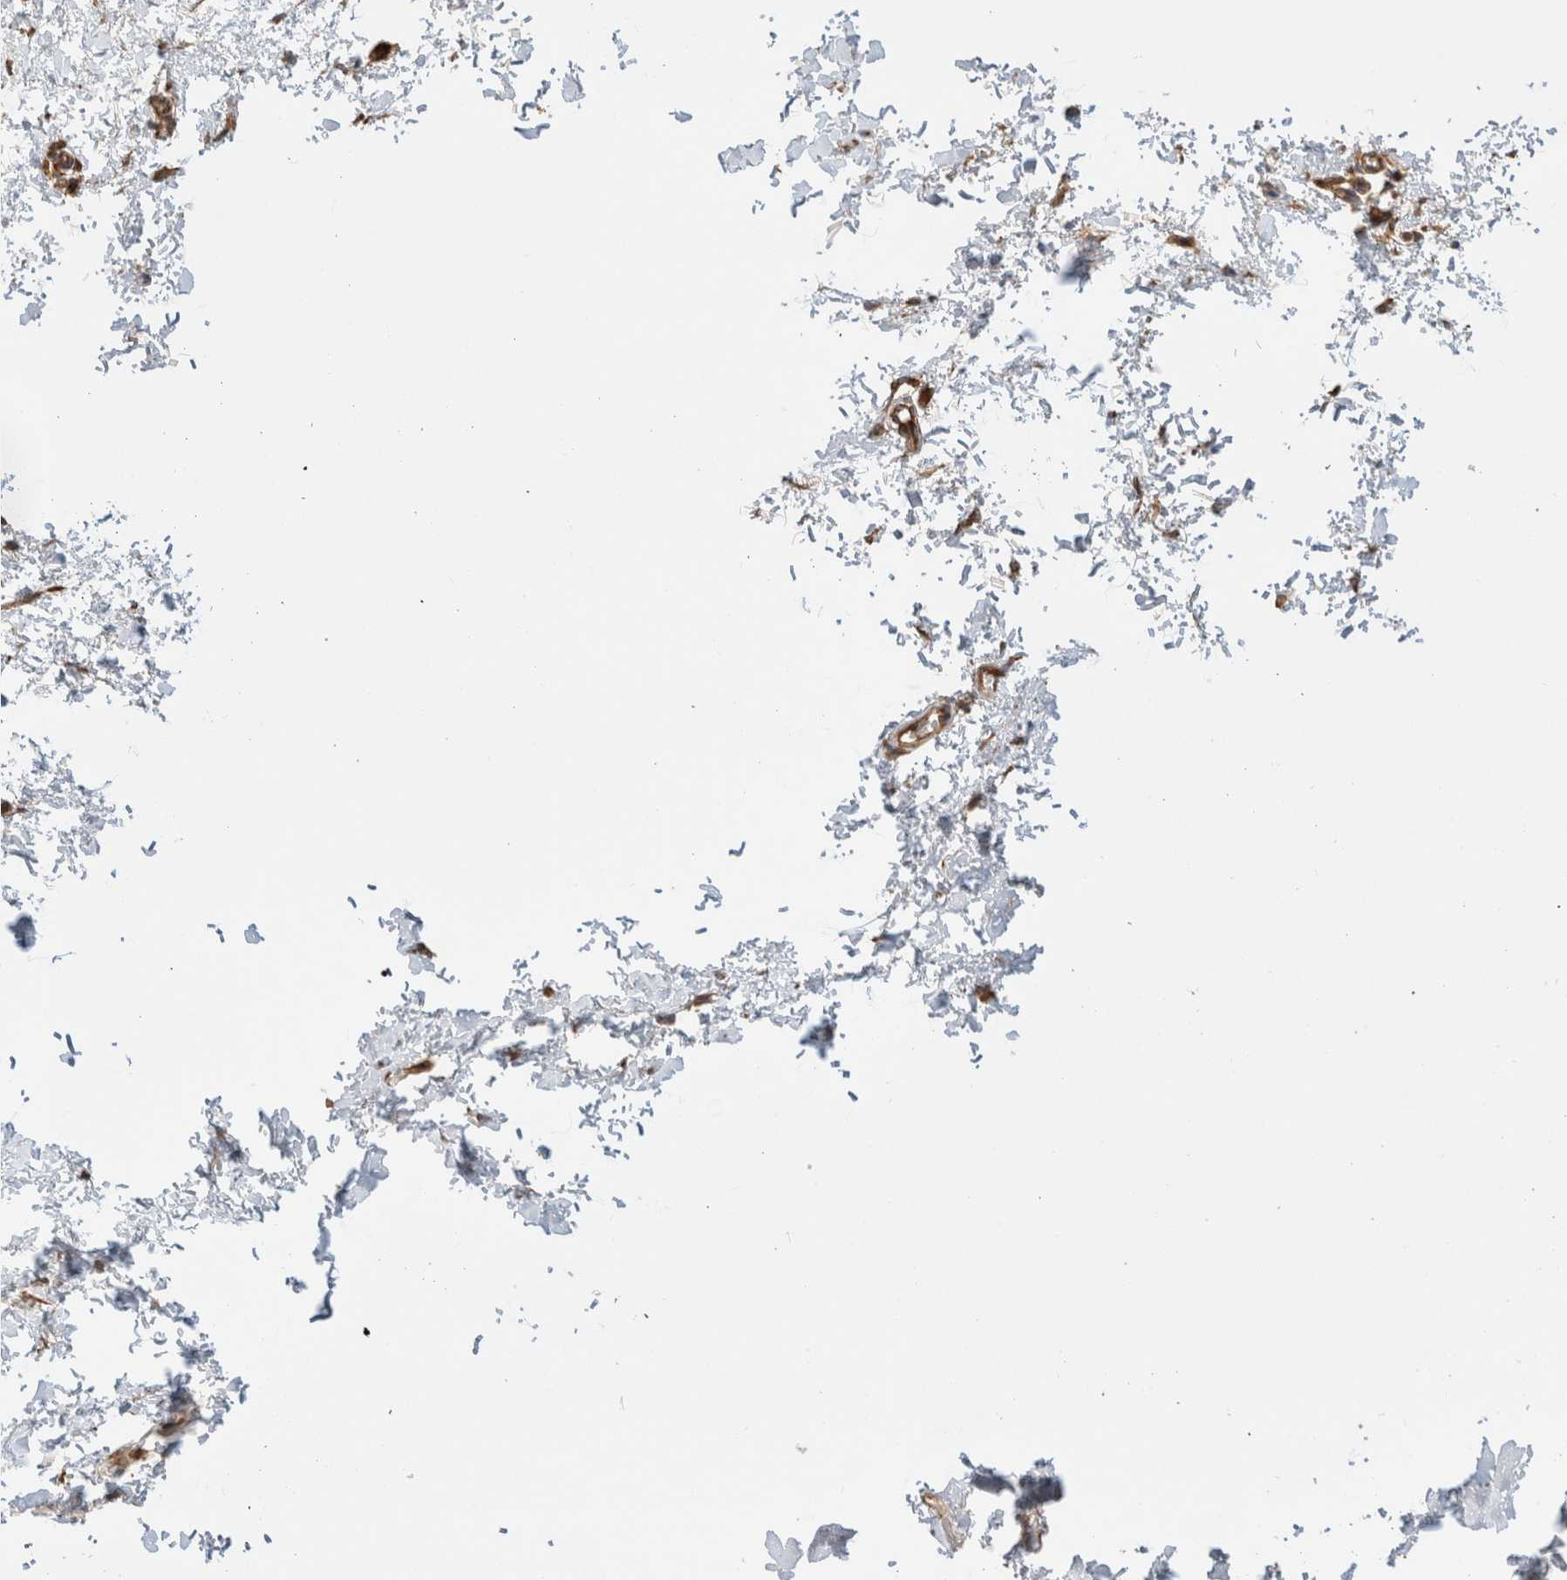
{"staining": {"intensity": "moderate", "quantity": ">75%", "location": "cytoplasmic/membranous"}, "tissue": "skin", "cell_type": "Fibroblasts", "image_type": "normal", "snomed": [{"axis": "morphology", "description": "Normal tissue, NOS"}, {"axis": "topography", "description": "Skin"}], "caption": "A brown stain shows moderate cytoplasmic/membranous expression of a protein in fibroblasts of unremarkable human skin. (brown staining indicates protein expression, while blue staining denotes nuclei).", "gene": "PROS1", "patient": {"sex": "female", "age": 46}}